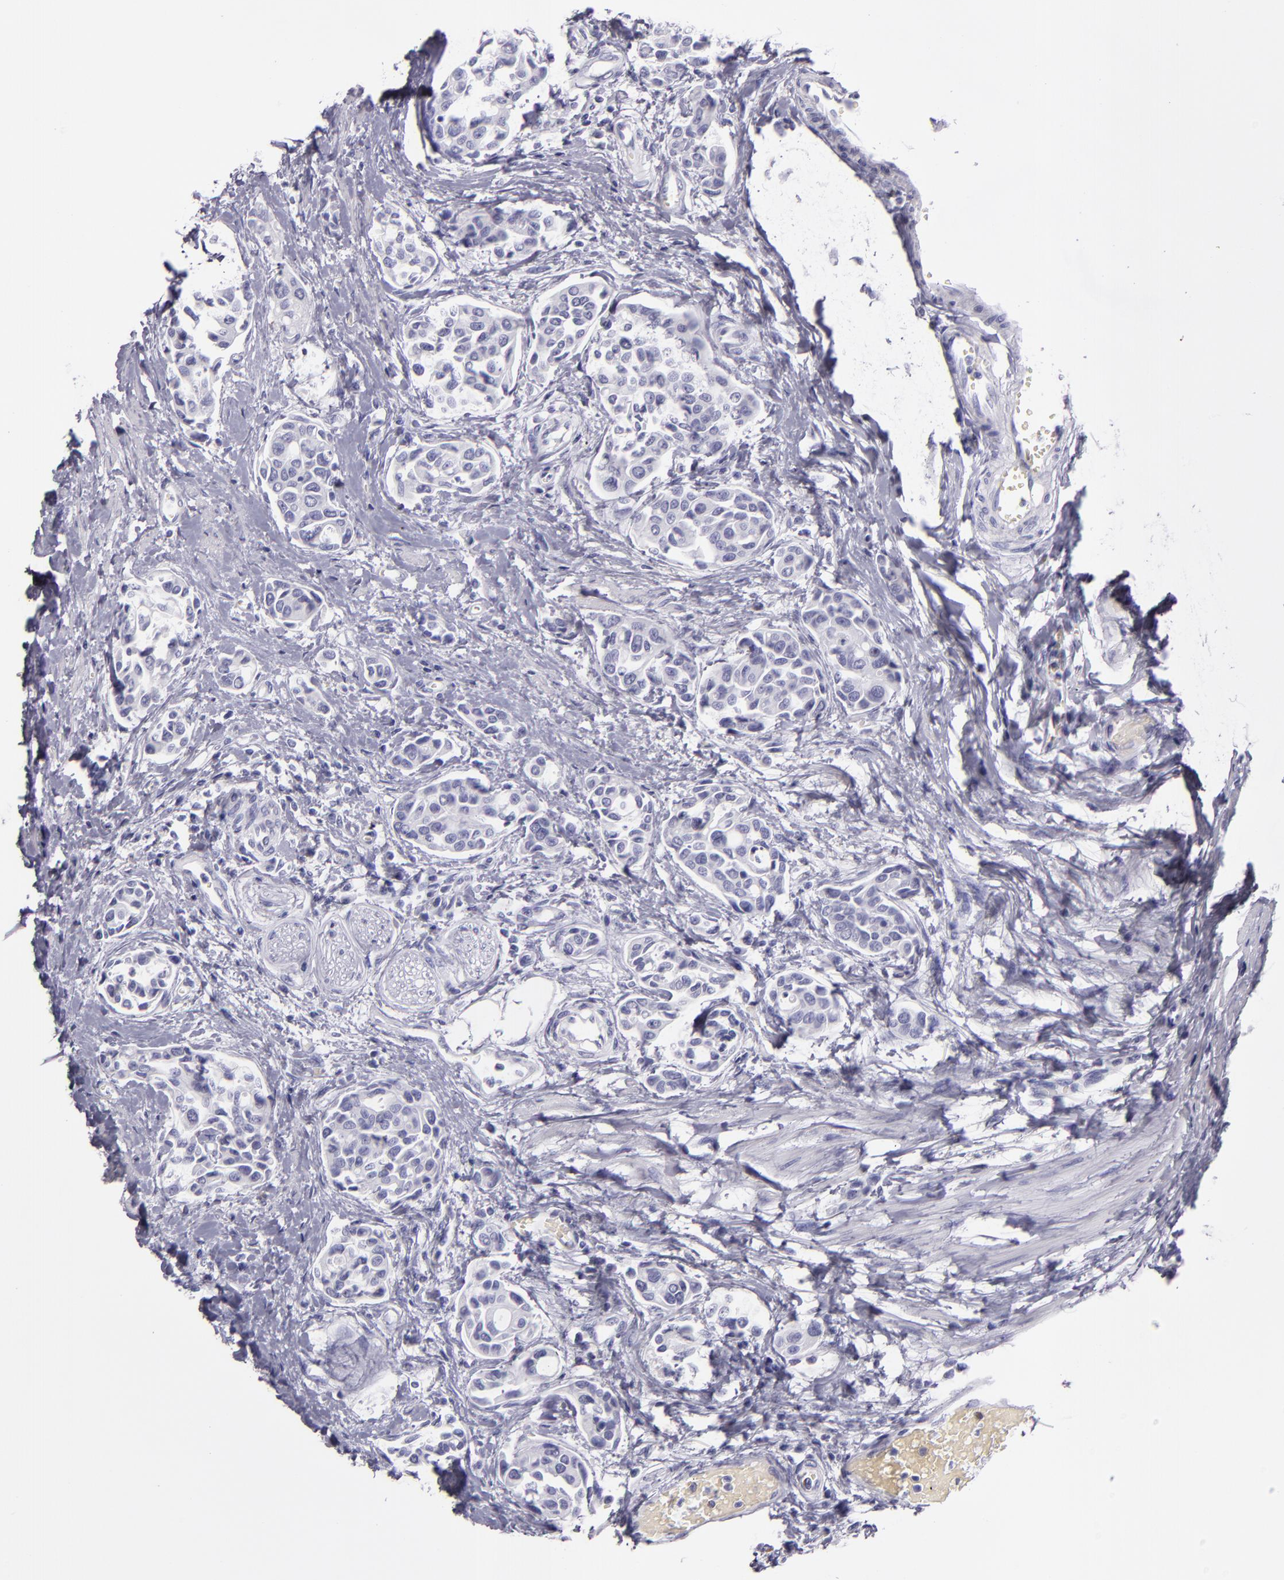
{"staining": {"intensity": "negative", "quantity": "none", "location": "none"}, "tissue": "urothelial cancer", "cell_type": "Tumor cells", "image_type": "cancer", "snomed": [{"axis": "morphology", "description": "Urothelial carcinoma, High grade"}, {"axis": "topography", "description": "Urinary bladder"}], "caption": "A high-resolution micrograph shows immunohistochemistry staining of high-grade urothelial carcinoma, which exhibits no significant expression in tumor cells. Brightfield microscopy of IHC stained with DAB (brown) and hematoxylin (blue), captured at high magnification.", "gene": "CR2", "patient": {"sex": "male", "age": 78}}